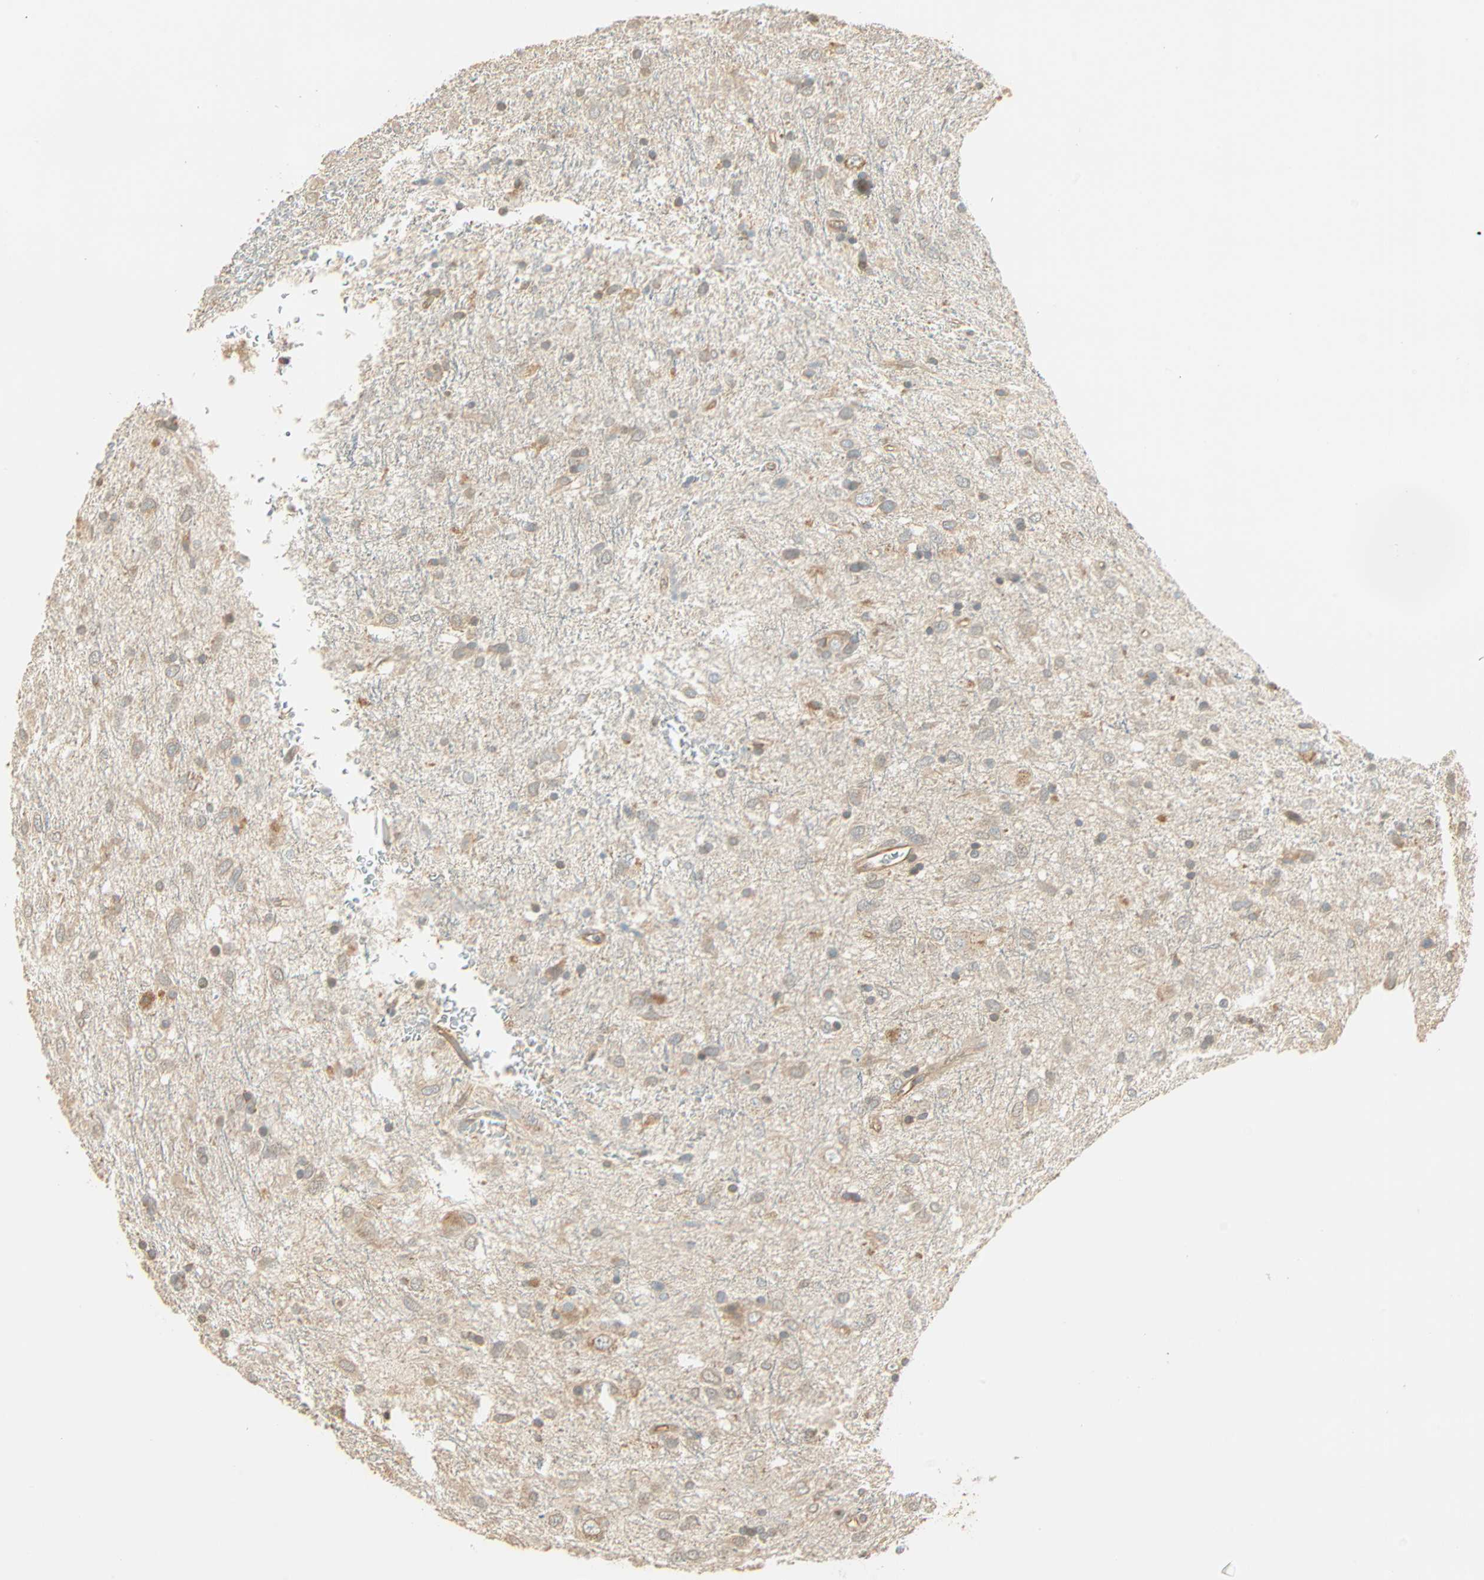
{"staining": {"intensity": "weak", "quantity": "<25%", "location": "cytoplasmic/membranous"}, "tissue": "glioma", "cell_type": "Tumor cells", "image_type": "cancer", "snomed": [{"axis": "morphology", "description": "Glioma, malignant, Low grade"}, {"axis": "topography", "description": "Brain"}], "caption": "Immunohistochemical staining of human malignant glioma (low-grade) demonstrates no significant staining in tumor cells. Brightfield microscopy of immunohistochemistry stained with DAB (brown) and hematoxylin (blue), captured at high magnification.", "gene": "GALK1", "patient": {"sex": "male", "age": 77}}